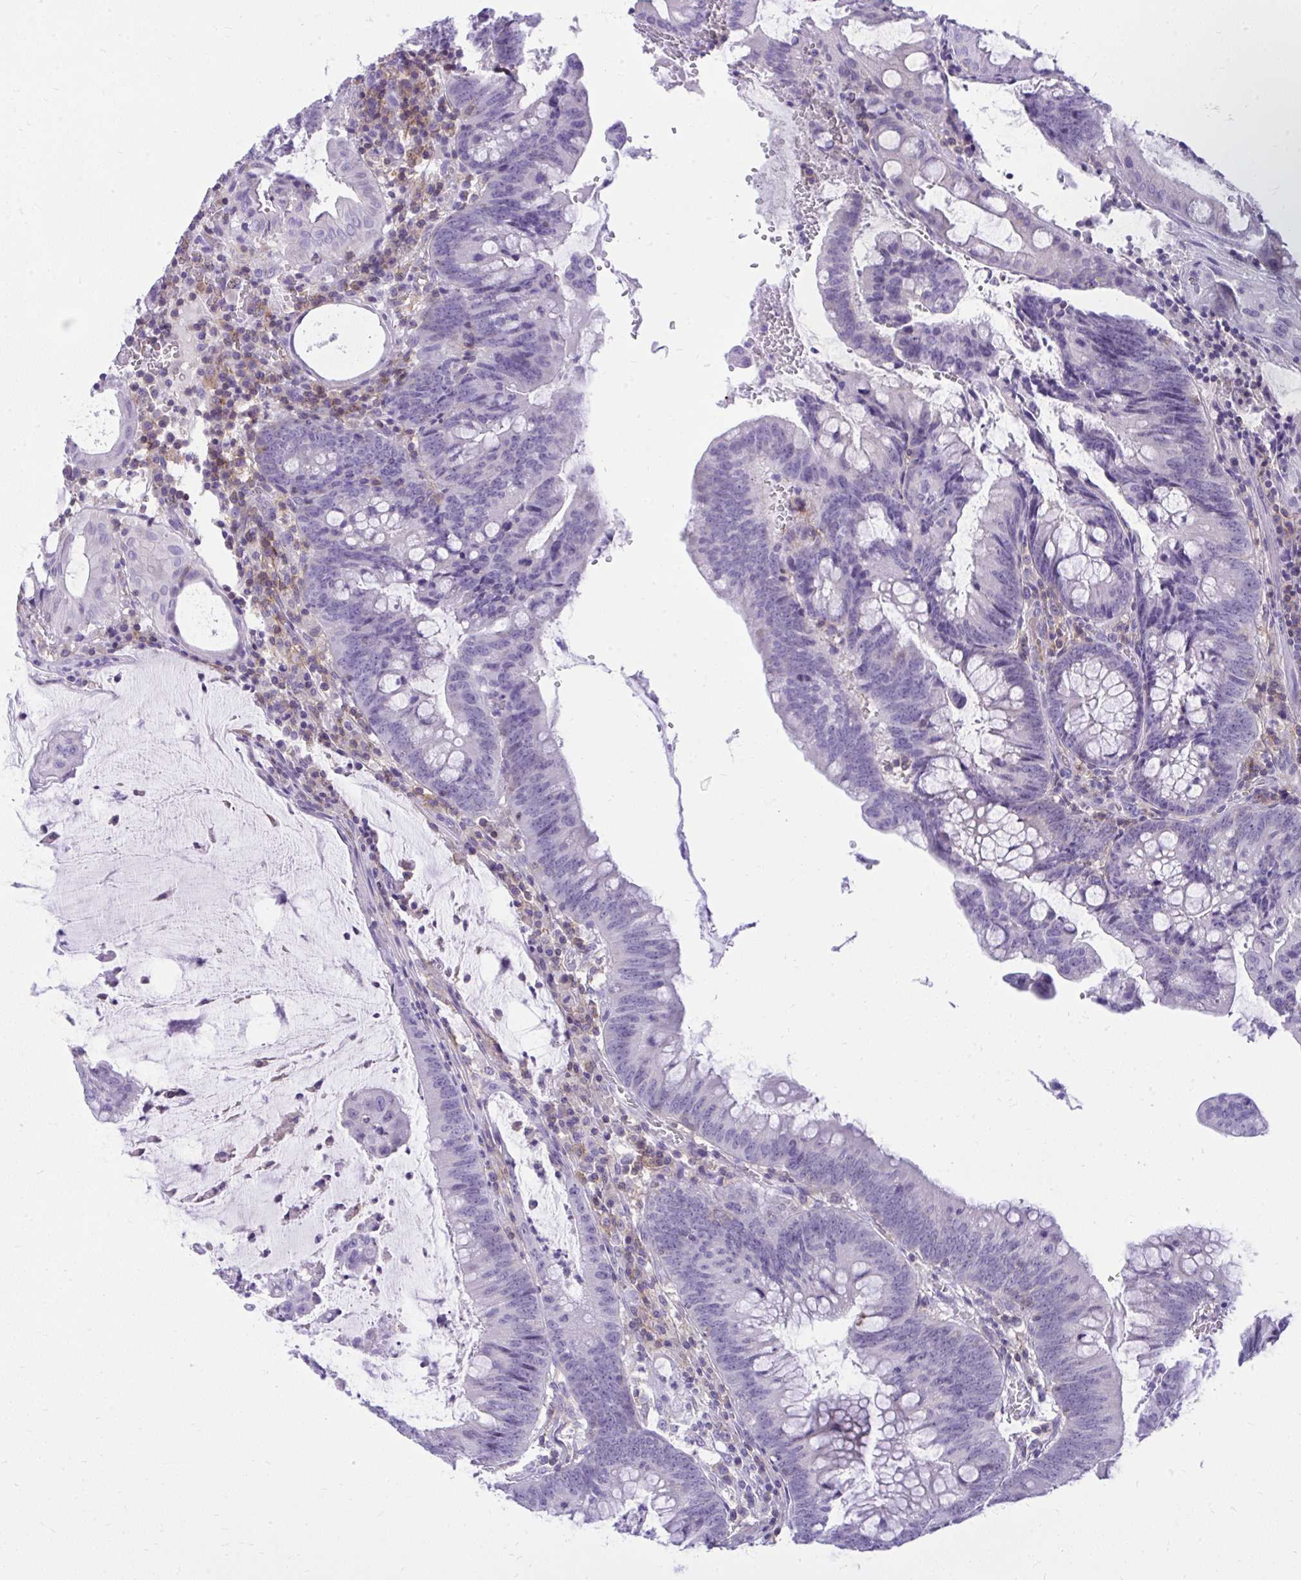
{"staining": {"intensity": "negative", "quantity": "none", "location": "none"}, "tissue": "colorectal cancer", "cell_type": "Tumor cells", "image_type": "cancer", "snomed": [{"axis": "morphology", "description": "Adenocarcinoma, NOS"}, {"axis": "topography", "description": "Colon"}], "caption": "The micrograph reveals no staining of tumor cells in colorectal cancer.", "gene": "GPRIN3", "patient": {"sex": "male", "age": 62}}